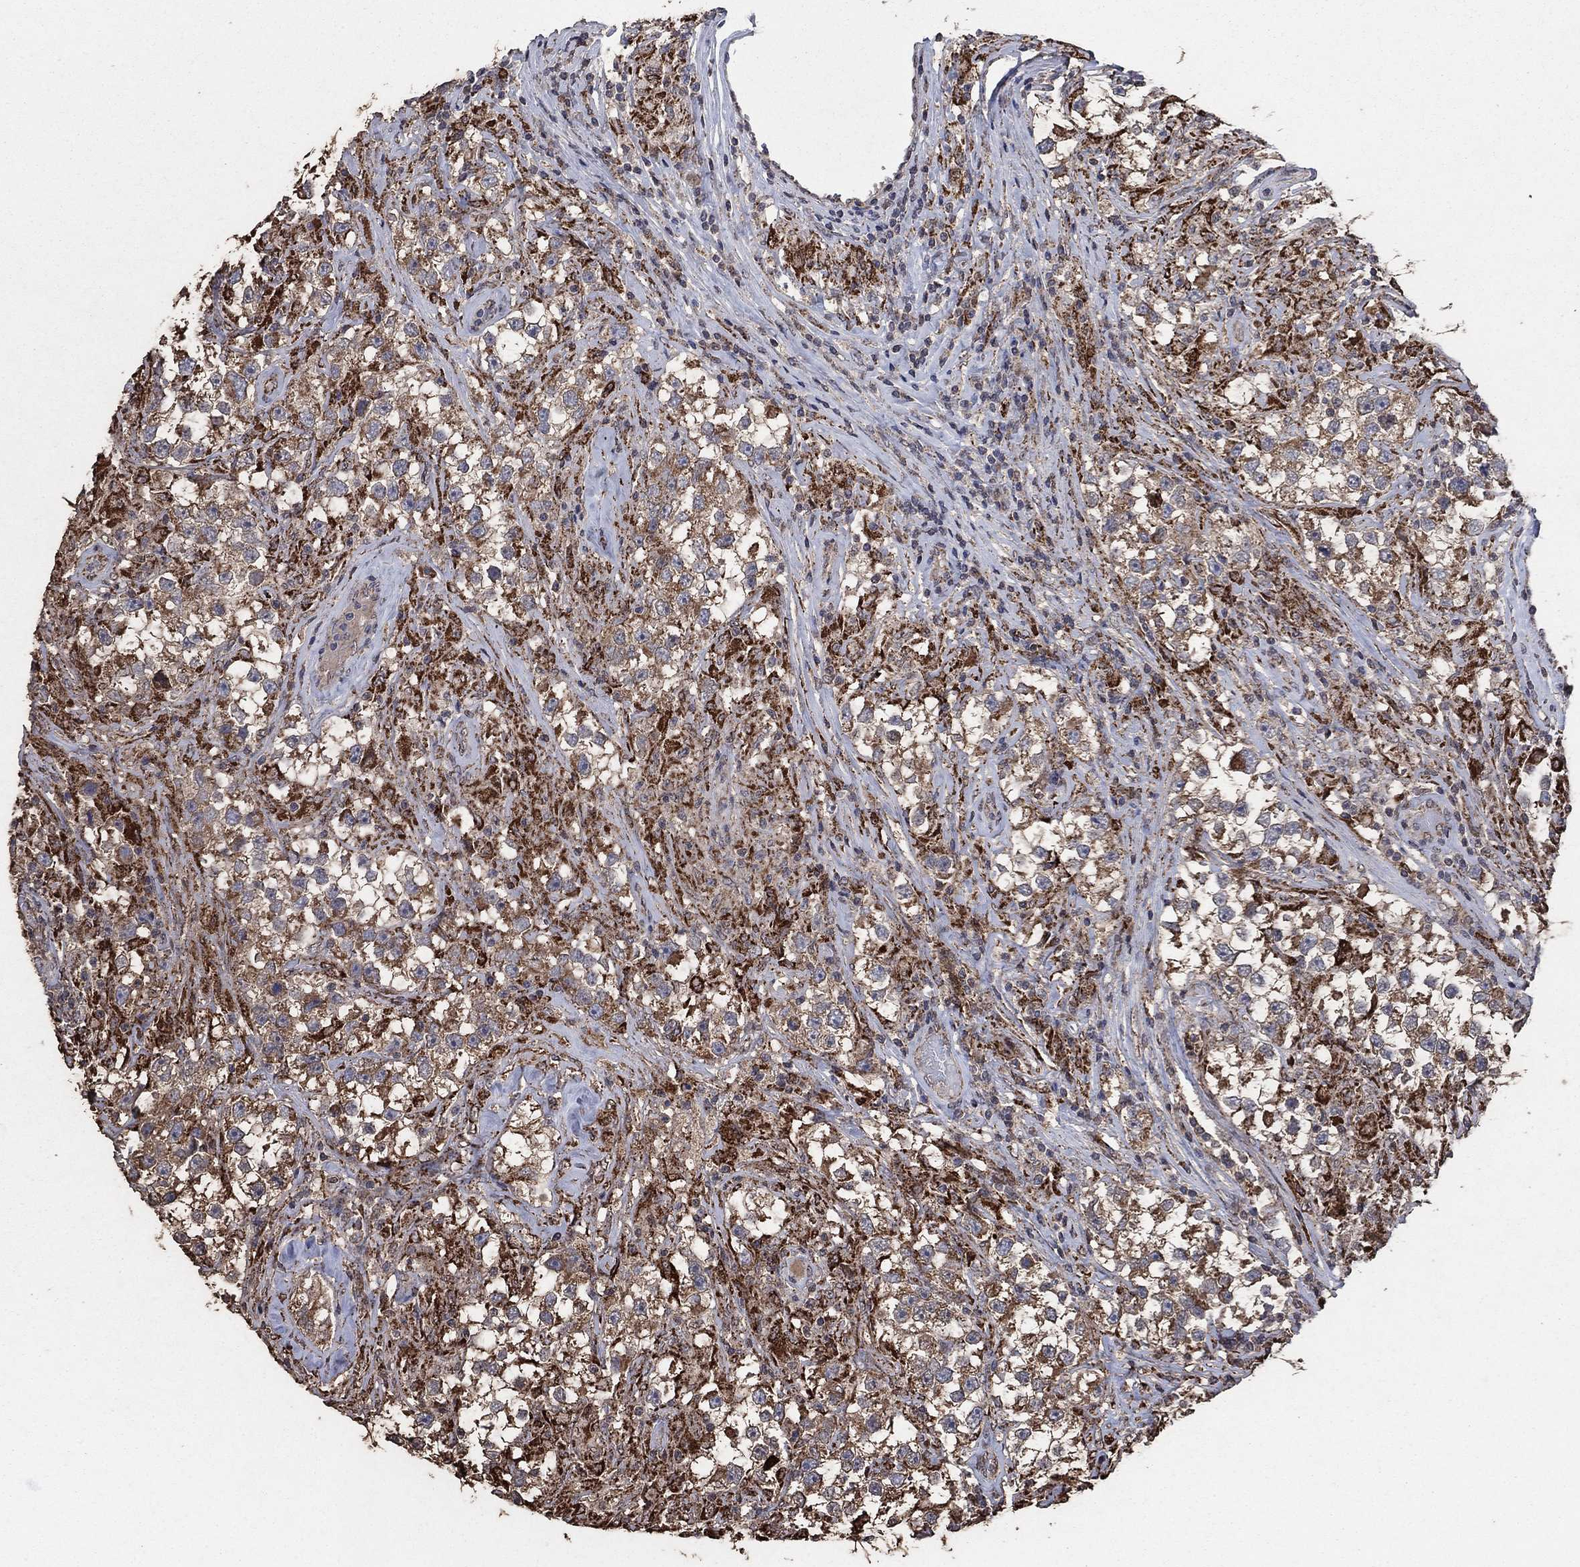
{"staining": {"intensity": "moderate", "quantity": ">75%", "location": "cytoplasmic/membranous"}, "tissue": "testis cancer", "cell_type": "Tumor cells", "image_type": "cancer", "snomed": [{"axis": "morphology", "description": "Seminoma, NOS"}, {"axis": "topography", "description": "Testis"}], "caption": "Protein staining of testis cancer (seminoma) tissue demonstrates moderate cytoplasmic/membranous staining in about >75% of tumor cells. Nuclei are stained in blue.", "gene": "MRPS24", "patient": {"sex": "male", "age": 46}}